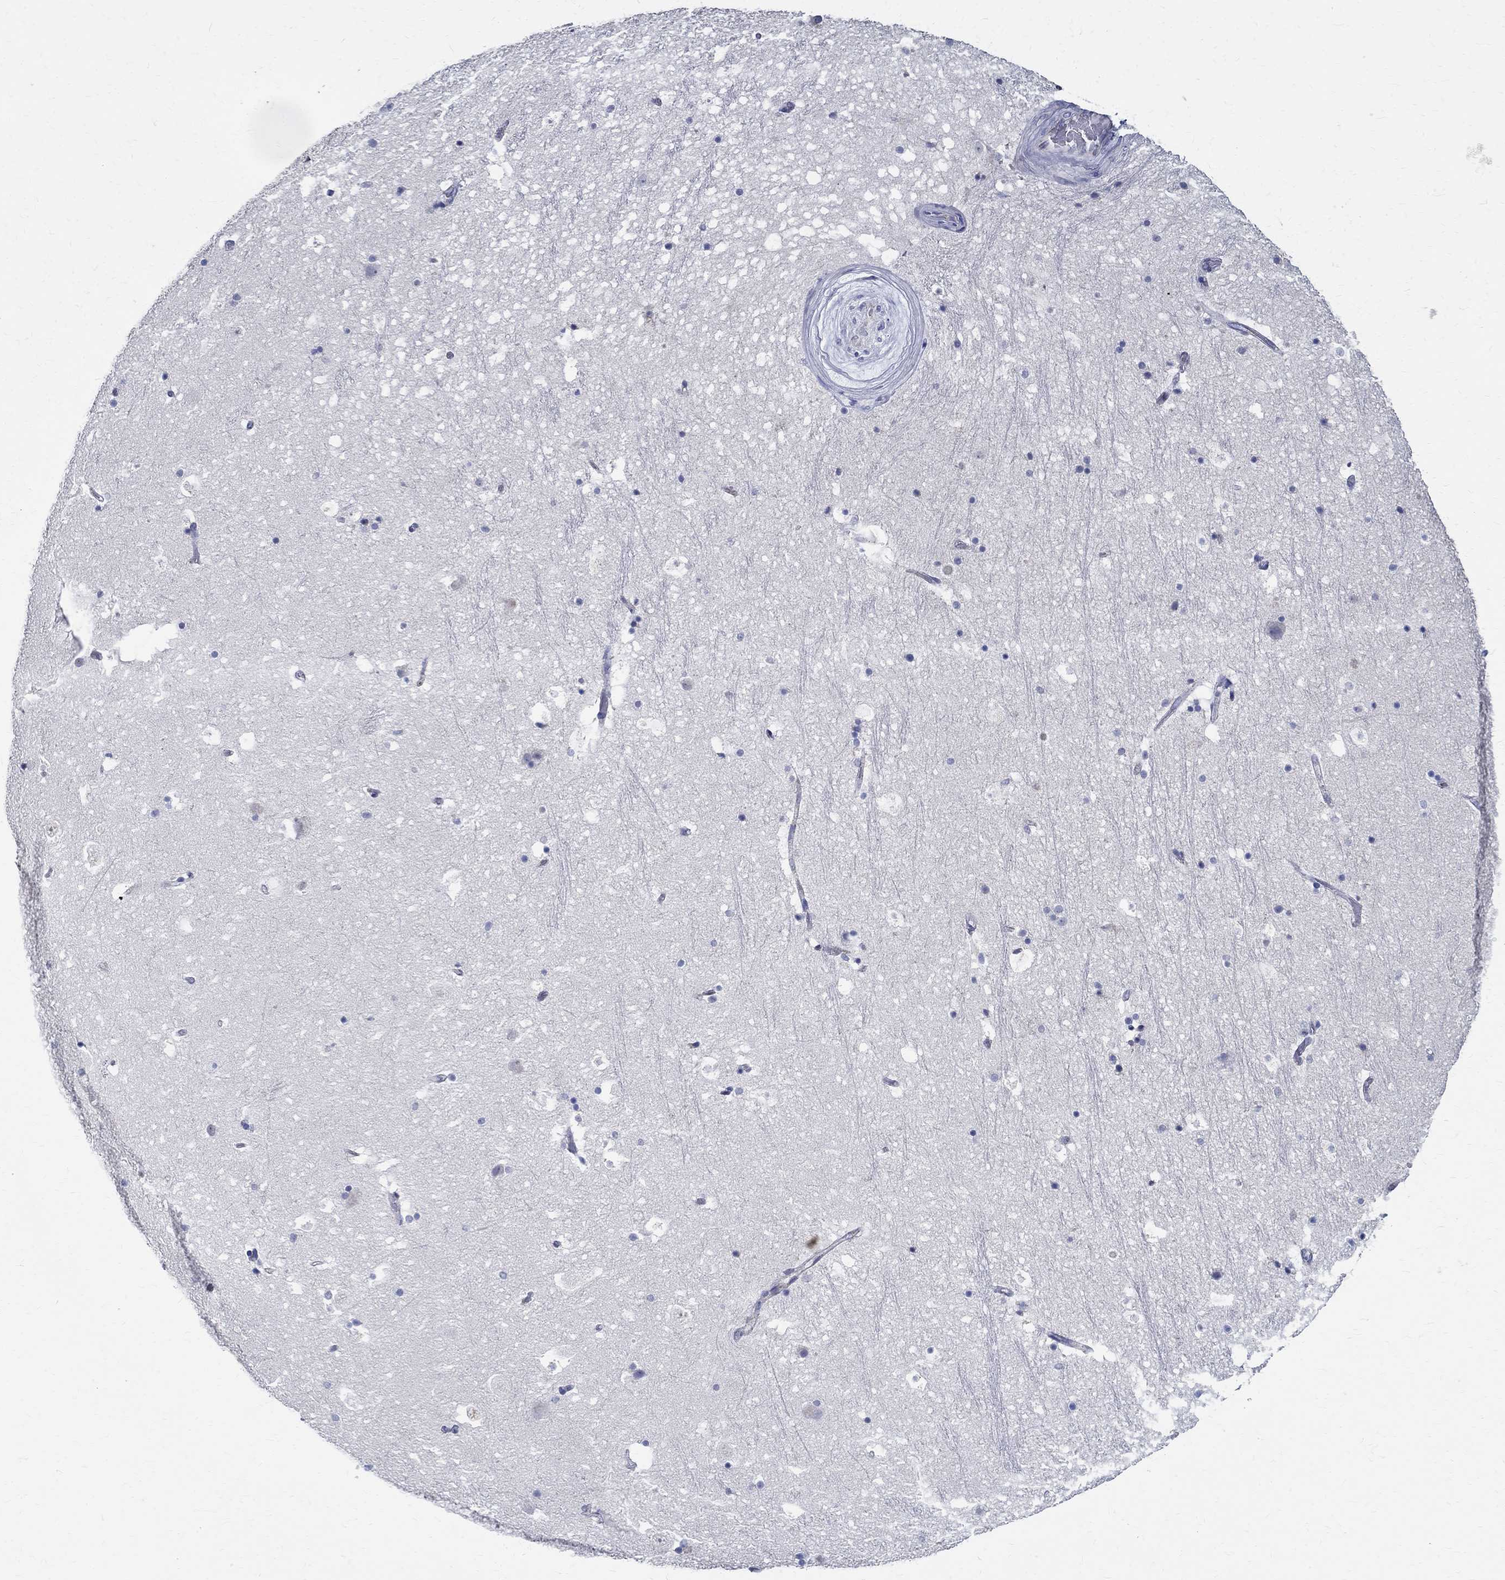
{"staining": {"intensity": "negative", "quantity": "none", "location": "none"}, "tissue": "hippocampus", "cell_type": "Glial cells", "image_type": "normal", "snomed": [{"axis": "morphology", "description": "Normal tissue, NOS"}, {"axis": "topography", "description": "Hippocampus"}], "caption": "Hippocampus stained for a protein using IHC reveals no expression glial cells.", "gene": "TSPAN16", "patient": {"sex": "male", "age": 51}}